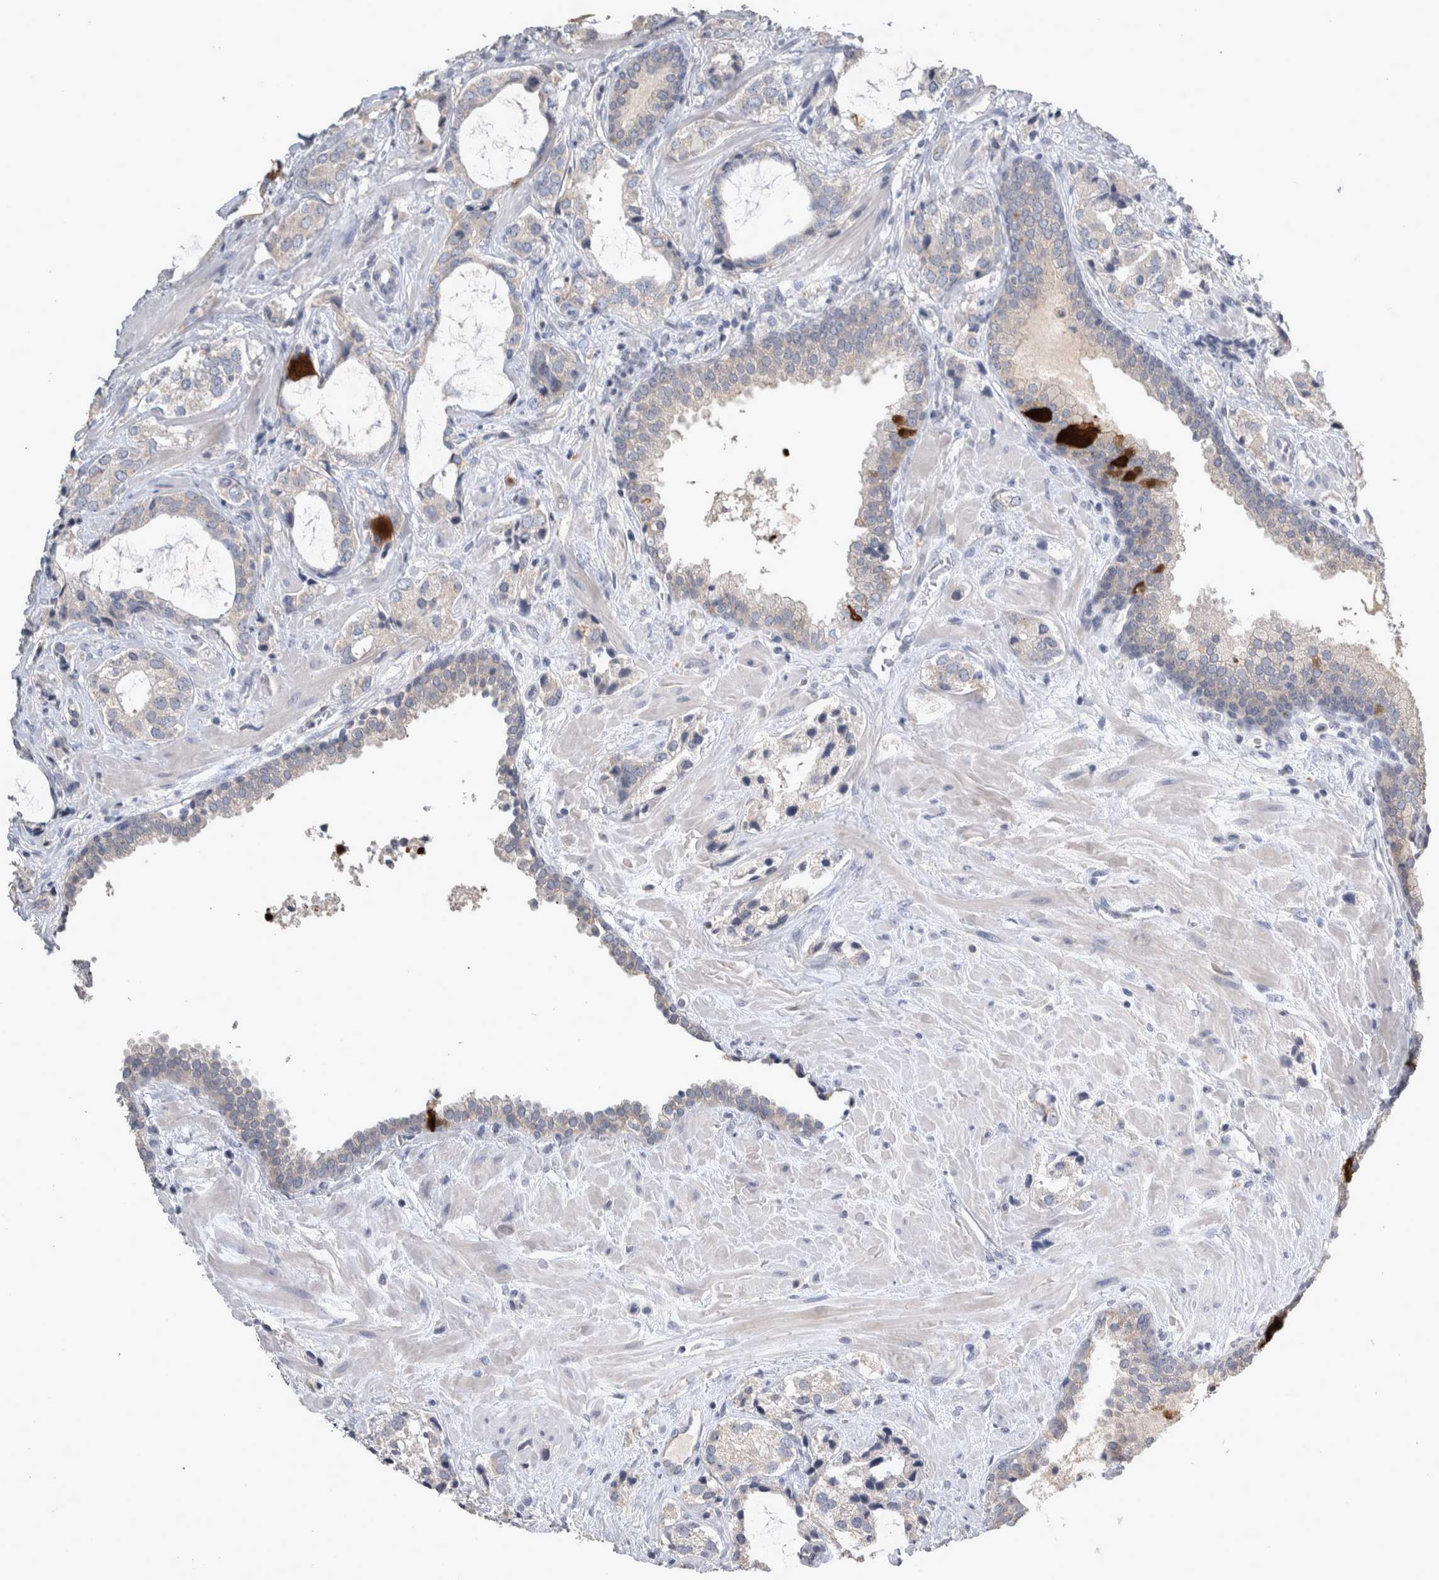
{"staining": {"intensity": "negative", "quantity": "none", "location": "none"}, "tissue": "prostate cancer", "cell_type": "Tumor cells", "image_type": "cancer", "snomed": [{"axis": "morphology", "description": "Adenocarcinoma, High grade"}, {"axis": "topography", "description": "Prostate"}], "caption": "The micrograph exhibits no significant positivity in tumor cells of prostate cancer.", "gene": "SLC22A11", "patient": {"sex": "male", "age": 66}}